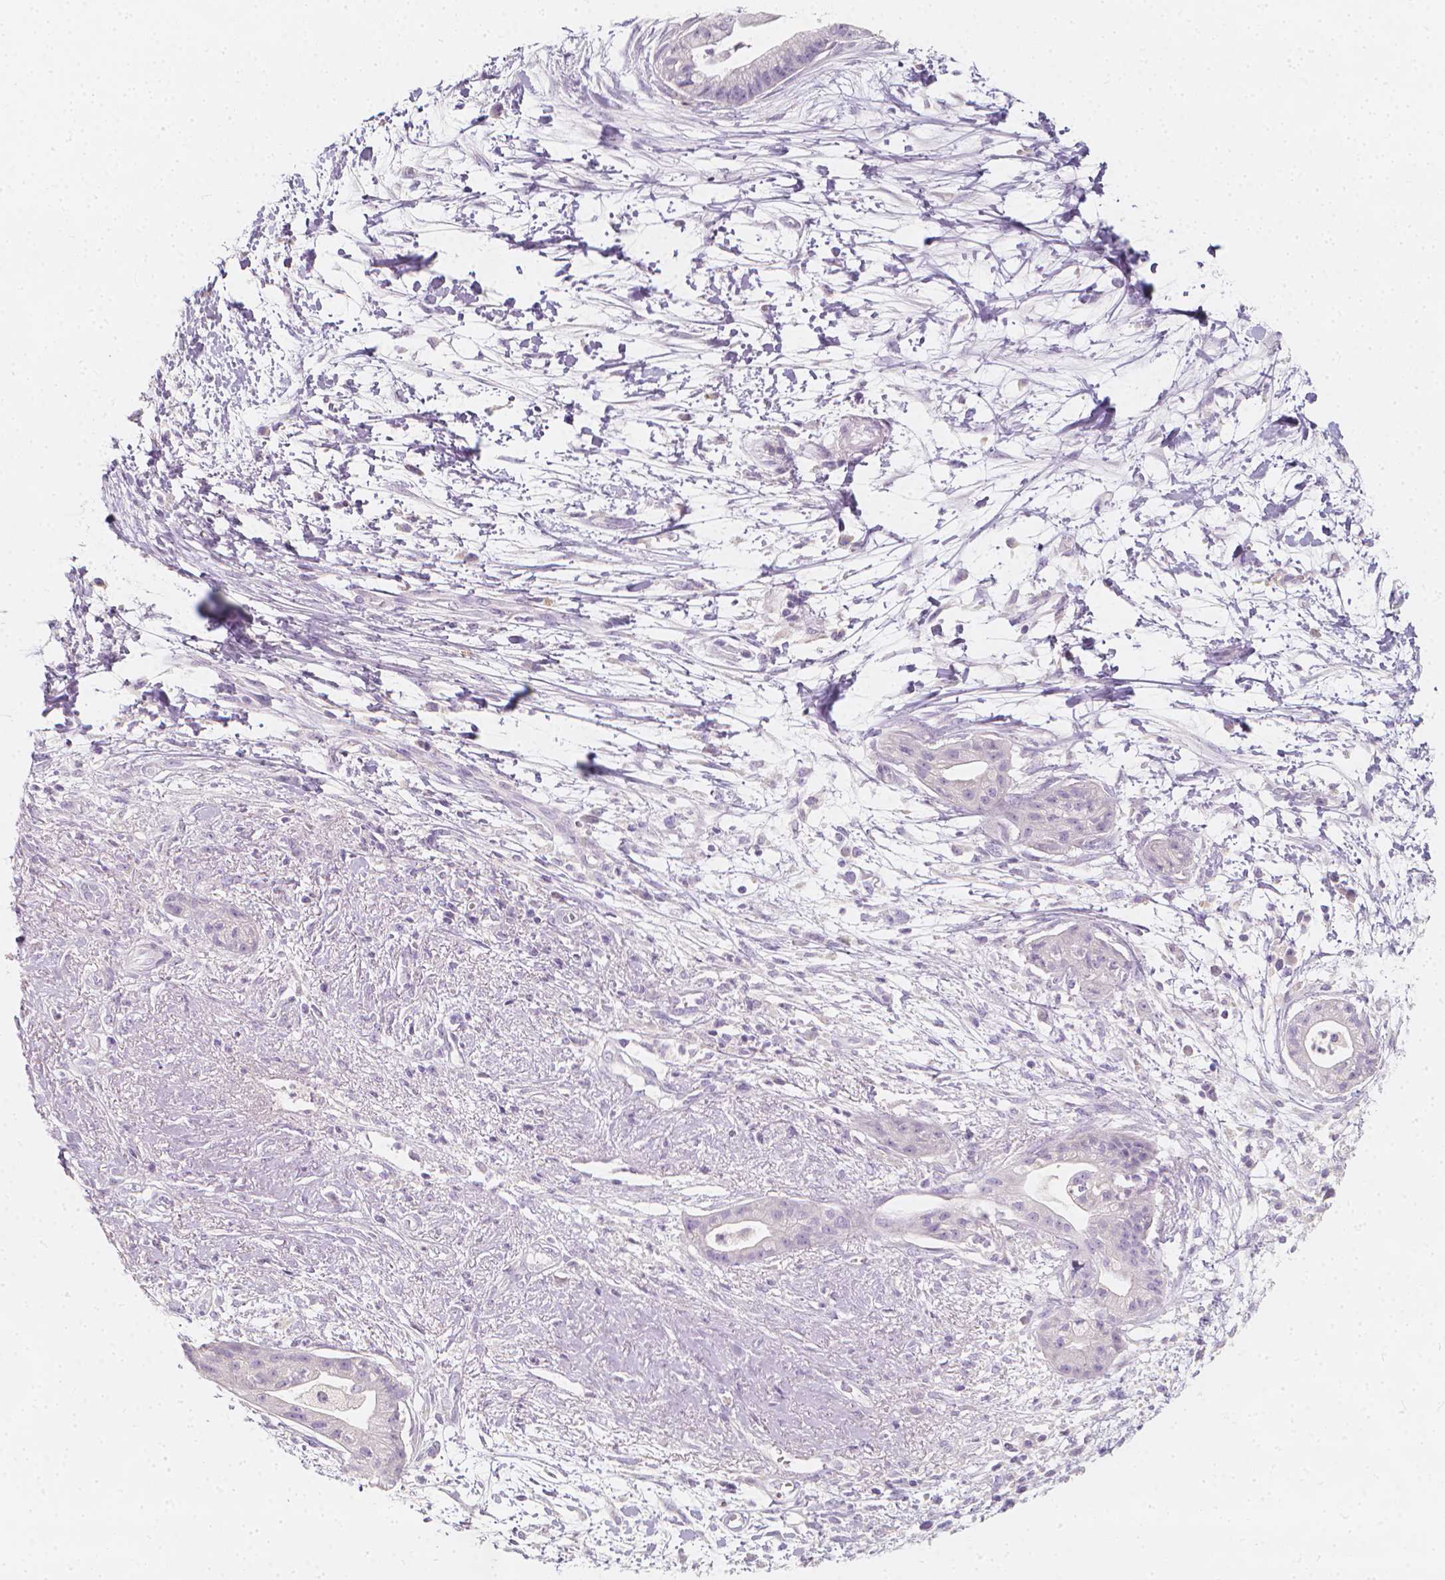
{"staining": {"intensity": "negative", "quantity": "none", "location": "none"}, "tissue": "pancreatic cancer", "cell_type": "Tumor cells", "image_type": "cancer", "snomed": [{"axis": "morphology", "description": "Normal tissue, NOS"}, {"axis": "morphology", "description": "Adenocarcinoma, NOS"}, {"axis": "topography", "description": "Lymph node"}, {"axis": "topography", "description": "Pancreas"}], "caption": "This is an immunohistochemistry (IHC) micrograph of human pancreatic adenocarcinoma. There is no staining in tumor cells.", "gene": "RBFOX1", "patient": {"sex": "female", "age": 58}}